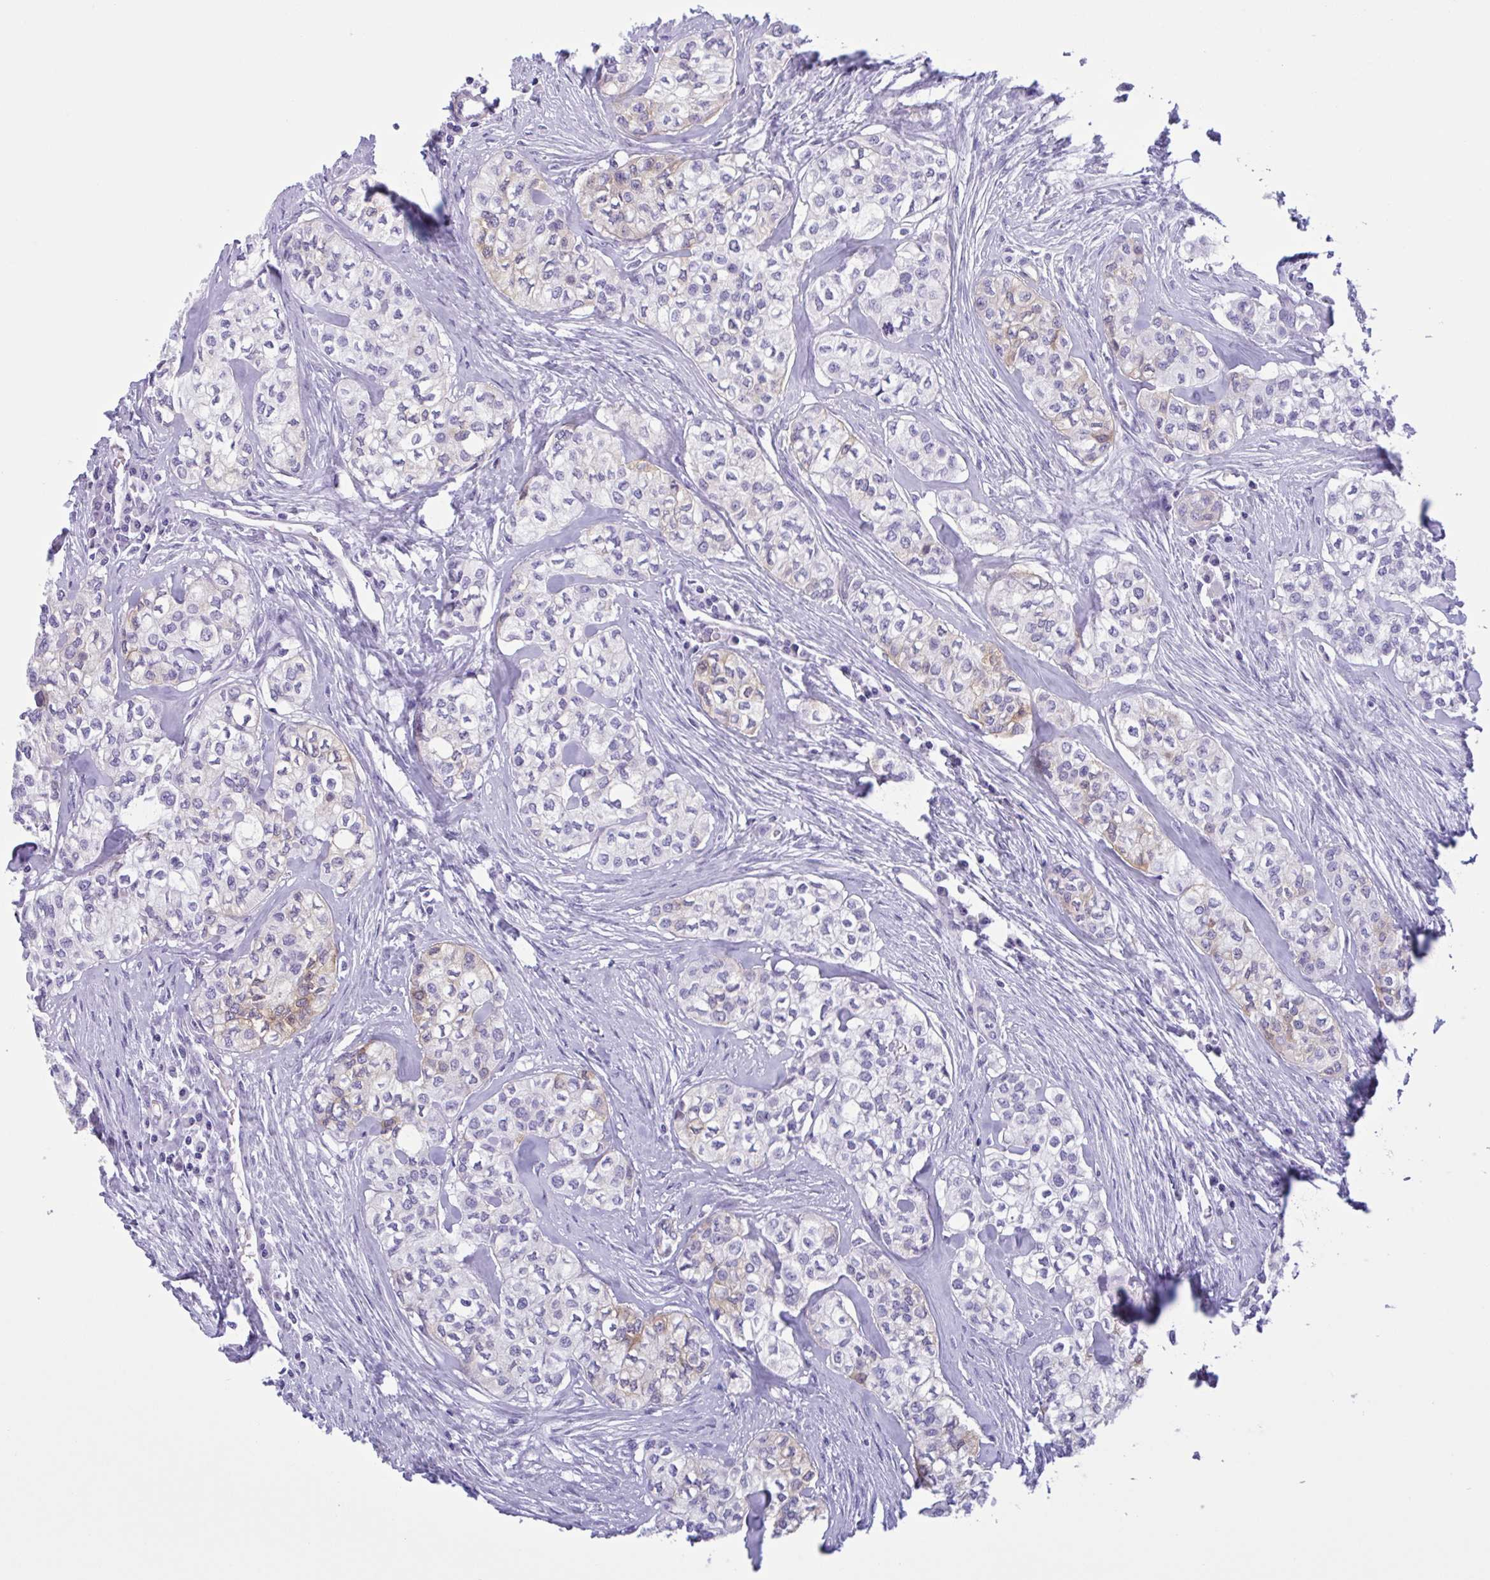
{"staining": {"intensity": "moderate", "quantity": "<25%", "location": "cytoplasmic/membranous"}, "tissue": "head and neck cancer", "cell_type": "Tumor cells", "image_type": "cancer", "snomed": [{"axis": "morphology", "description": "Adenocarcinoma, NOS"}, {"axis": "topography", "description": "Head-Neck"}], "caption": "DAB immunohistochemical staining of head and neck cancer exhibits moderate cytoplasmic/membranous protein expression in approximately <25% of tumor cells.", "gene": "AHCYL2", "patient": {"sex": "male", "age": 81}}